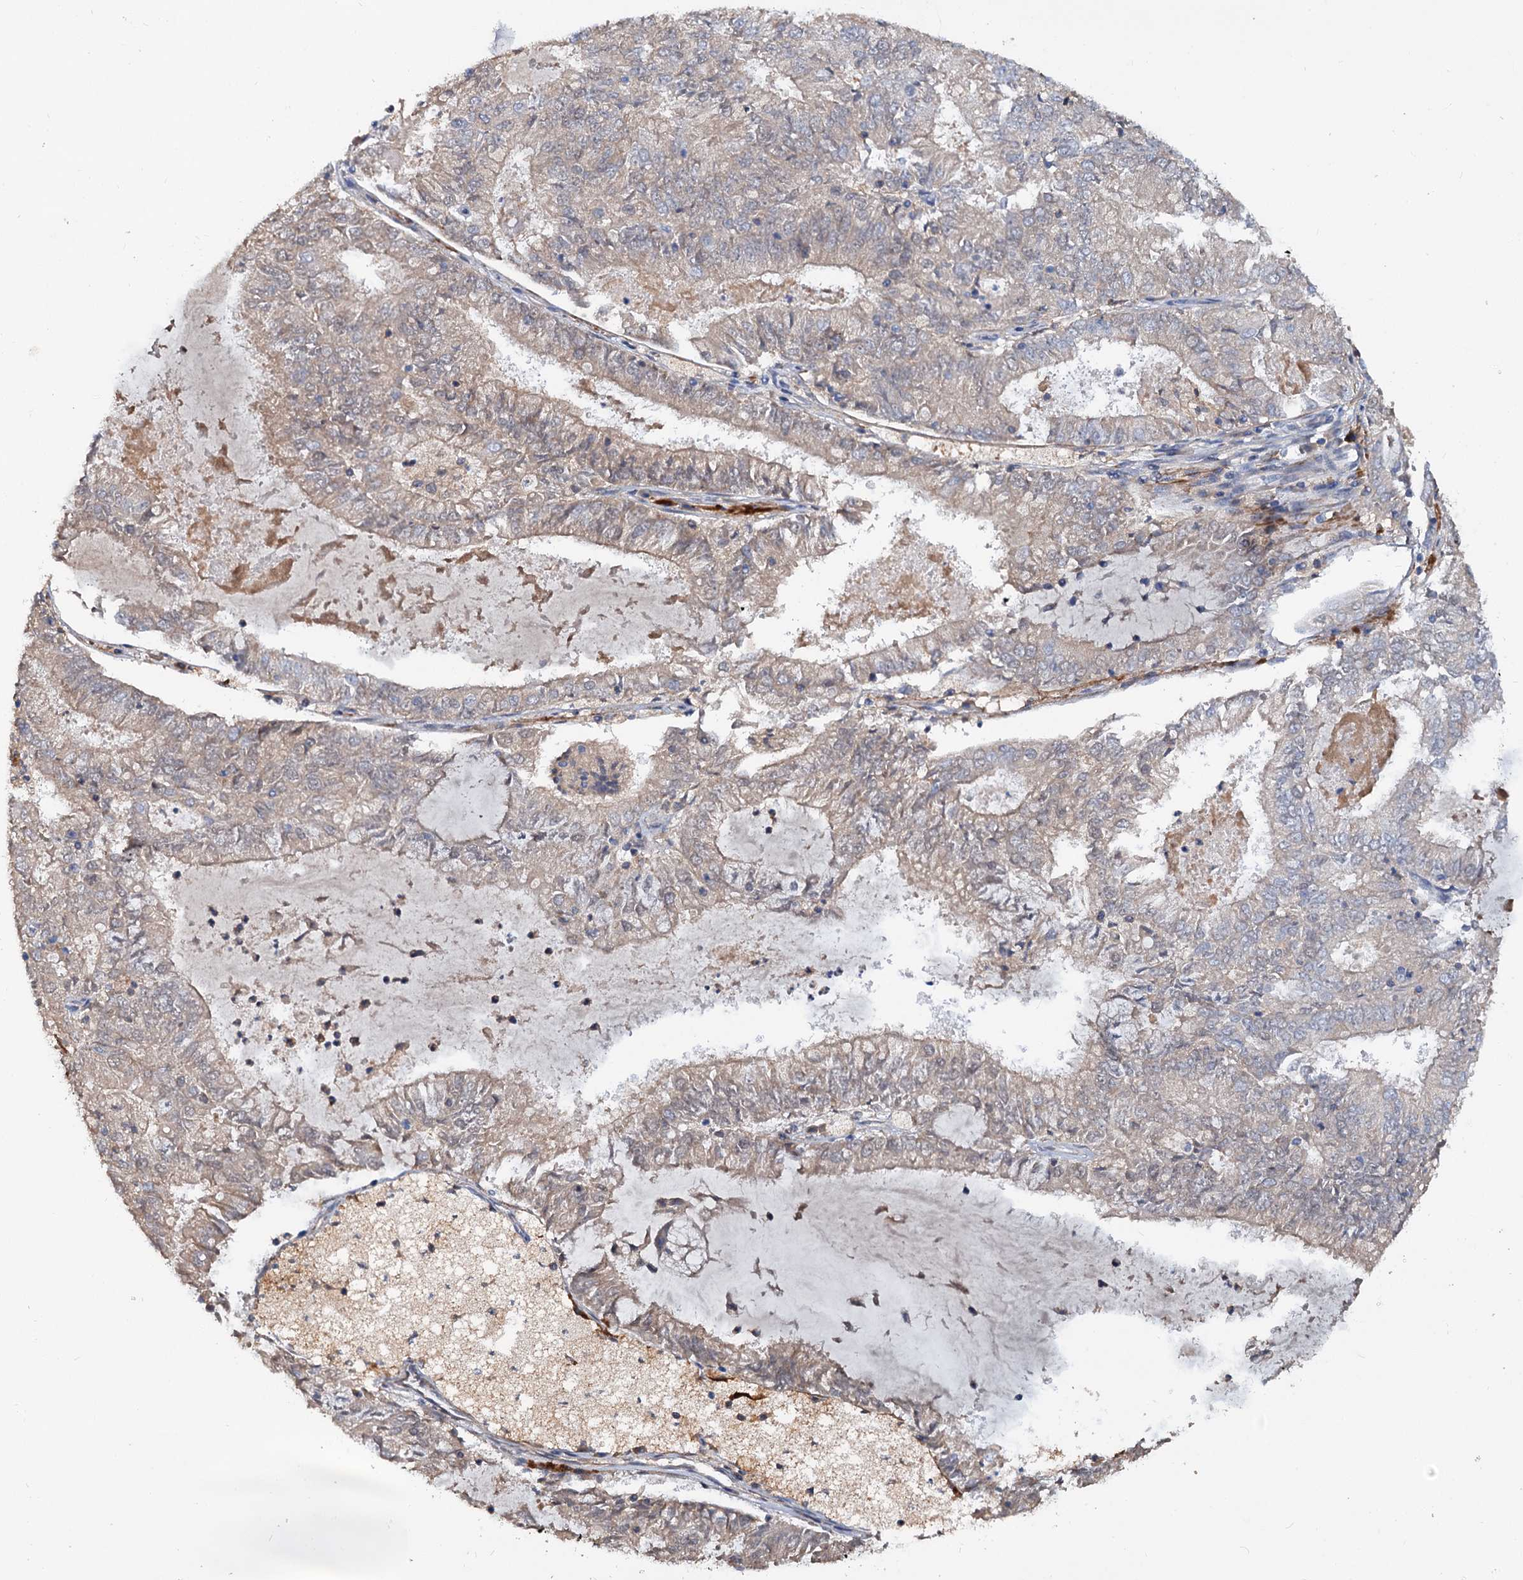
{"staining": {"intensity": "weak", "quantity": "25%-75%", "location": "cytoplasmic/membranous"}, "tissue": "endometrial cancer", "cell_type": "Tumor cells", "image_type": "cancer", "snomed": [{"axis": "morphology", "description": "Adenocarcinoma, NOS"}, {"axis": "topography", "description": "Endometrium"}], "caption": "Tumor cells display weak cytoplasmic/membranous staining in approximately 25%-75% of cells in endometrial cancer.", "gene": "ACY3", "patient": {"sex": "female", "age": 57}}